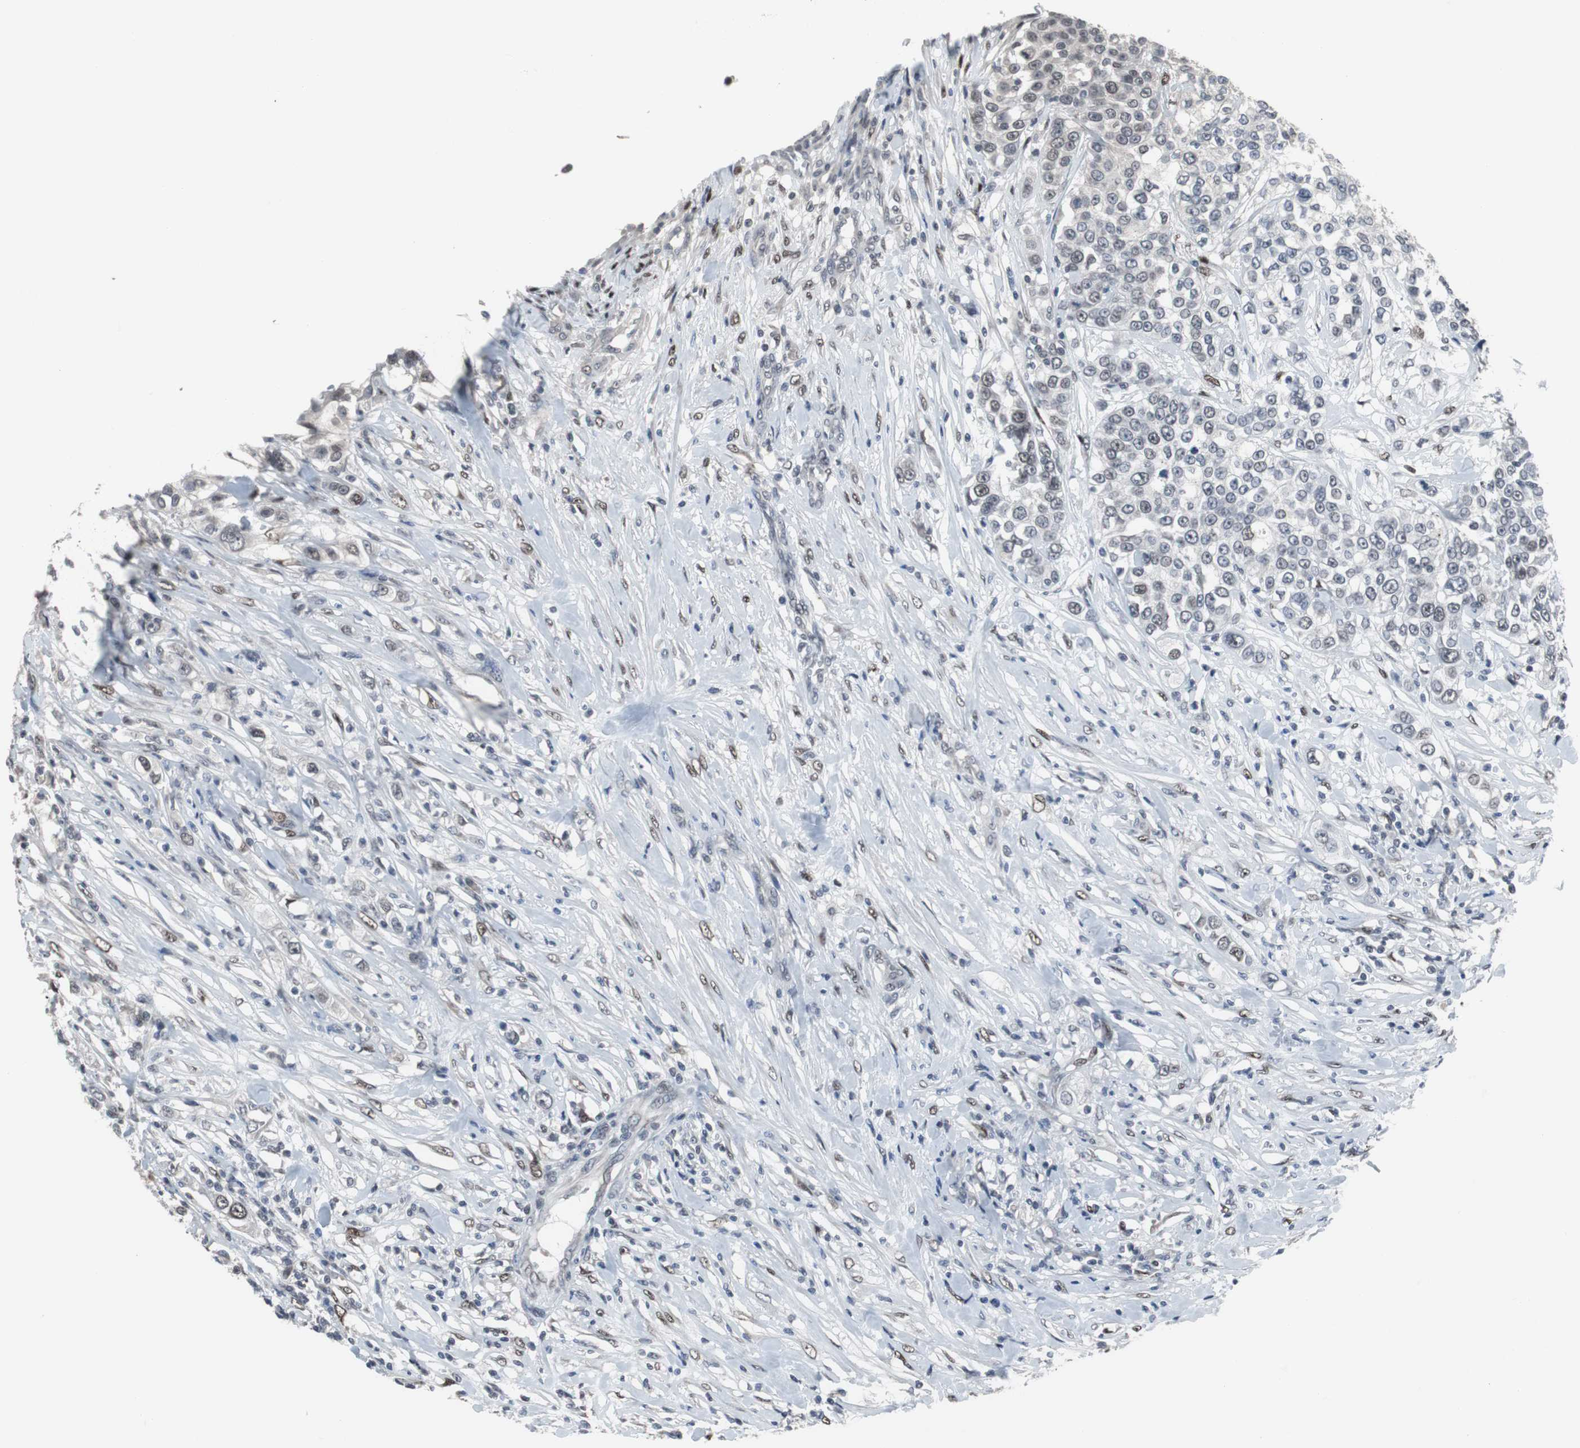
{"staining": {"intensity": "weak", "quantity": "25%-75%", "location": "nuclear"}, "tissue": "urothelial cancer", "cell_type": "Tumor cells", "image_type": "cancer", "snomed": [{"axis": "morphology", "description": "Urothelial carcinoma, High grade"}, {"axis": "topography", "description": "Urinary bladder"}], "caption": "The image shows immunohistochemical staining of urothelial cancer. There is weak nuclear positivity is appreciated in about 25%-75% of tumor cells.", "gene": "FOXP4", "patient": {"sex": "female", "age": 80}}